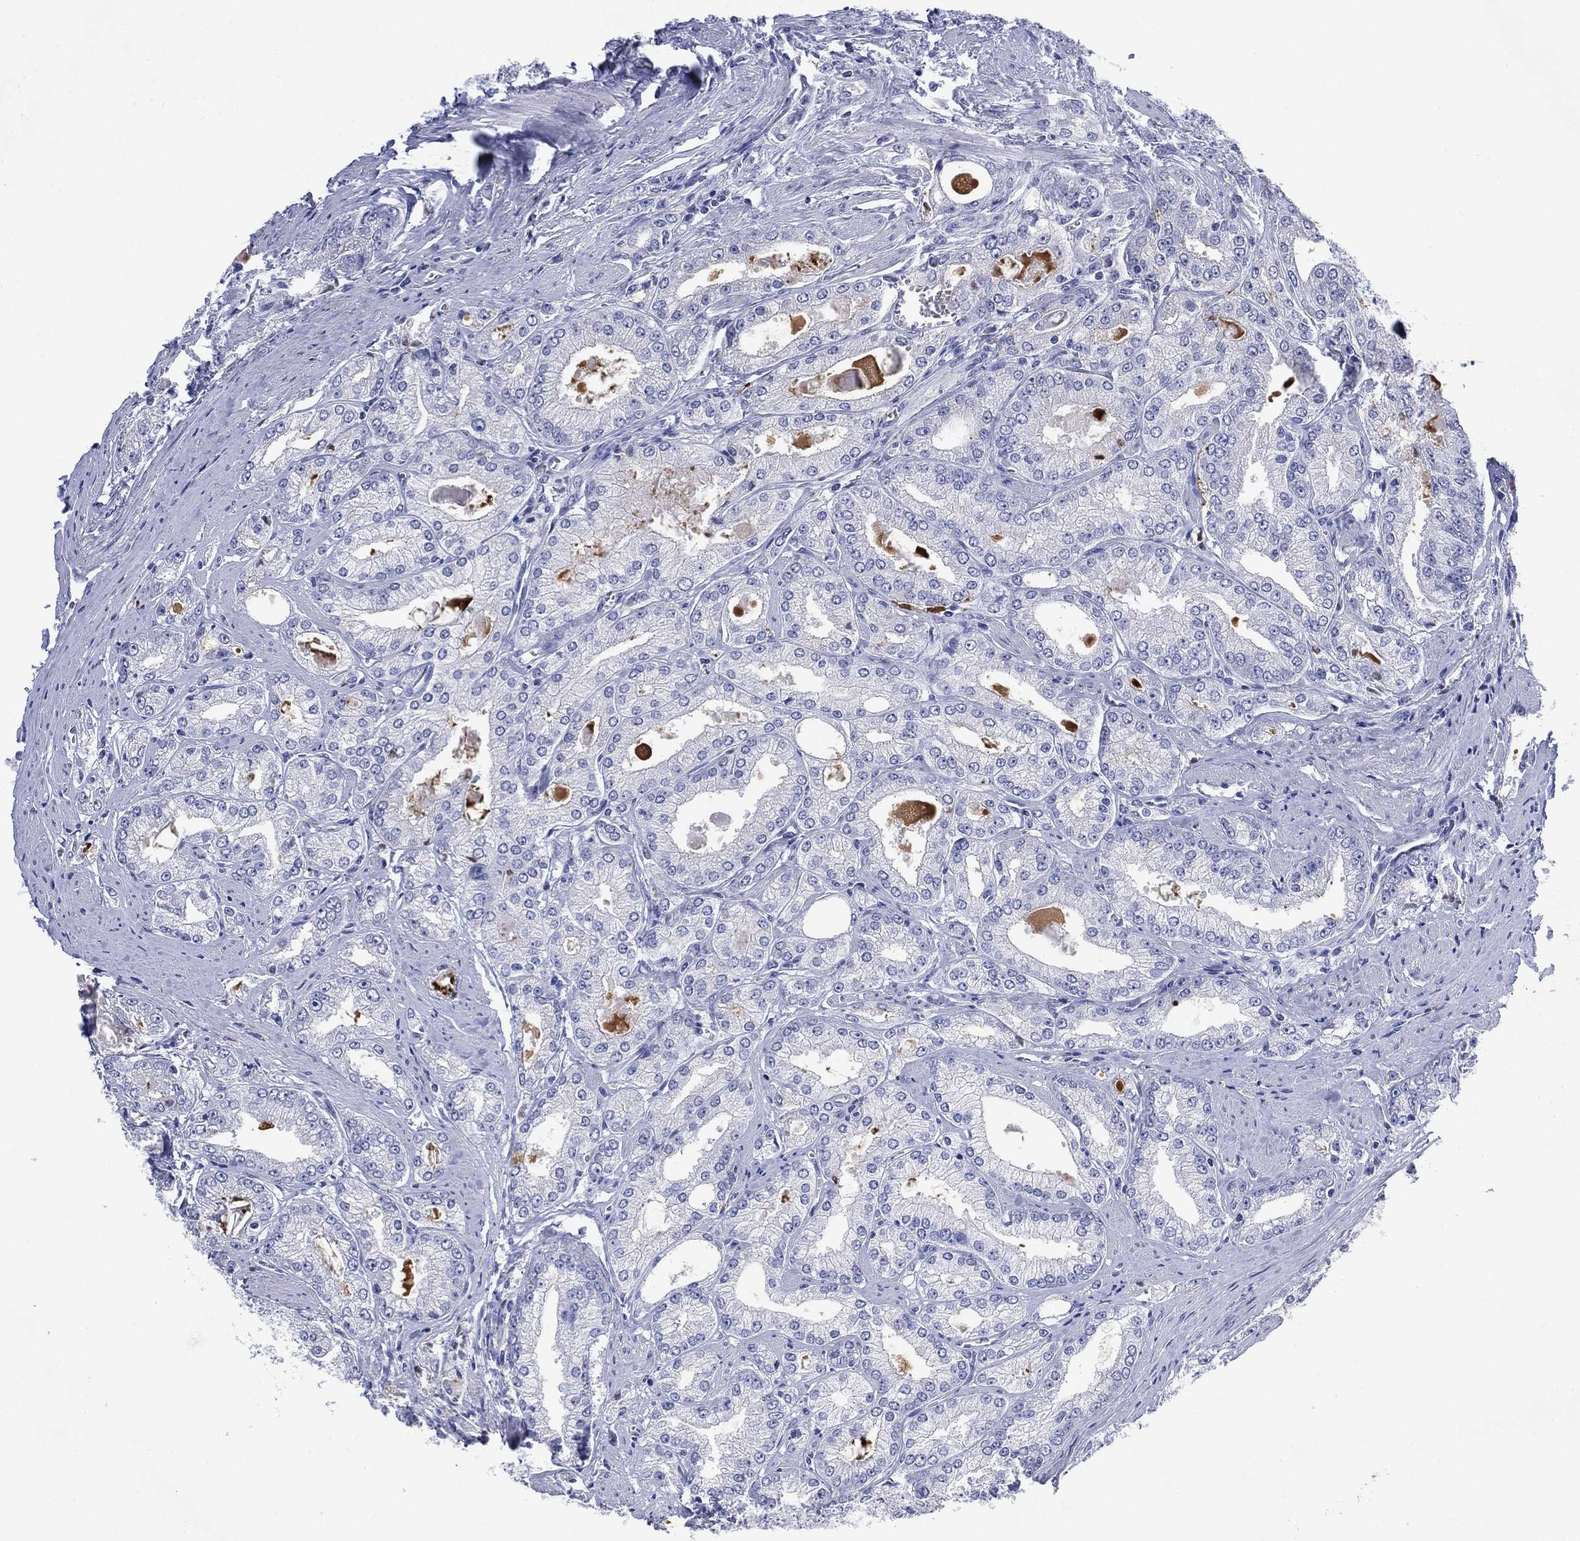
{"staining": {"intensity": "negative", "quantity": "none", "location": "none"}, "tissue": "prostate cancer", "cell_type": "Tumor cells", "image_type": "cancer", "snomed": [{"axis": "morphology", "description": "Adenocarcinoma, NOS"}, {"axis": "morphology", "description": "Adenocarcinoma, High grade"}, {"axis": "topography", "description": "Prostate"}], "caption": "Immunohistochemical staining of human adenocarcinoma (prostate) exhibits no significant expression in tumor cells.", "gene": "CHRNA3", "patient": {"sex": "male", "age": 70}}